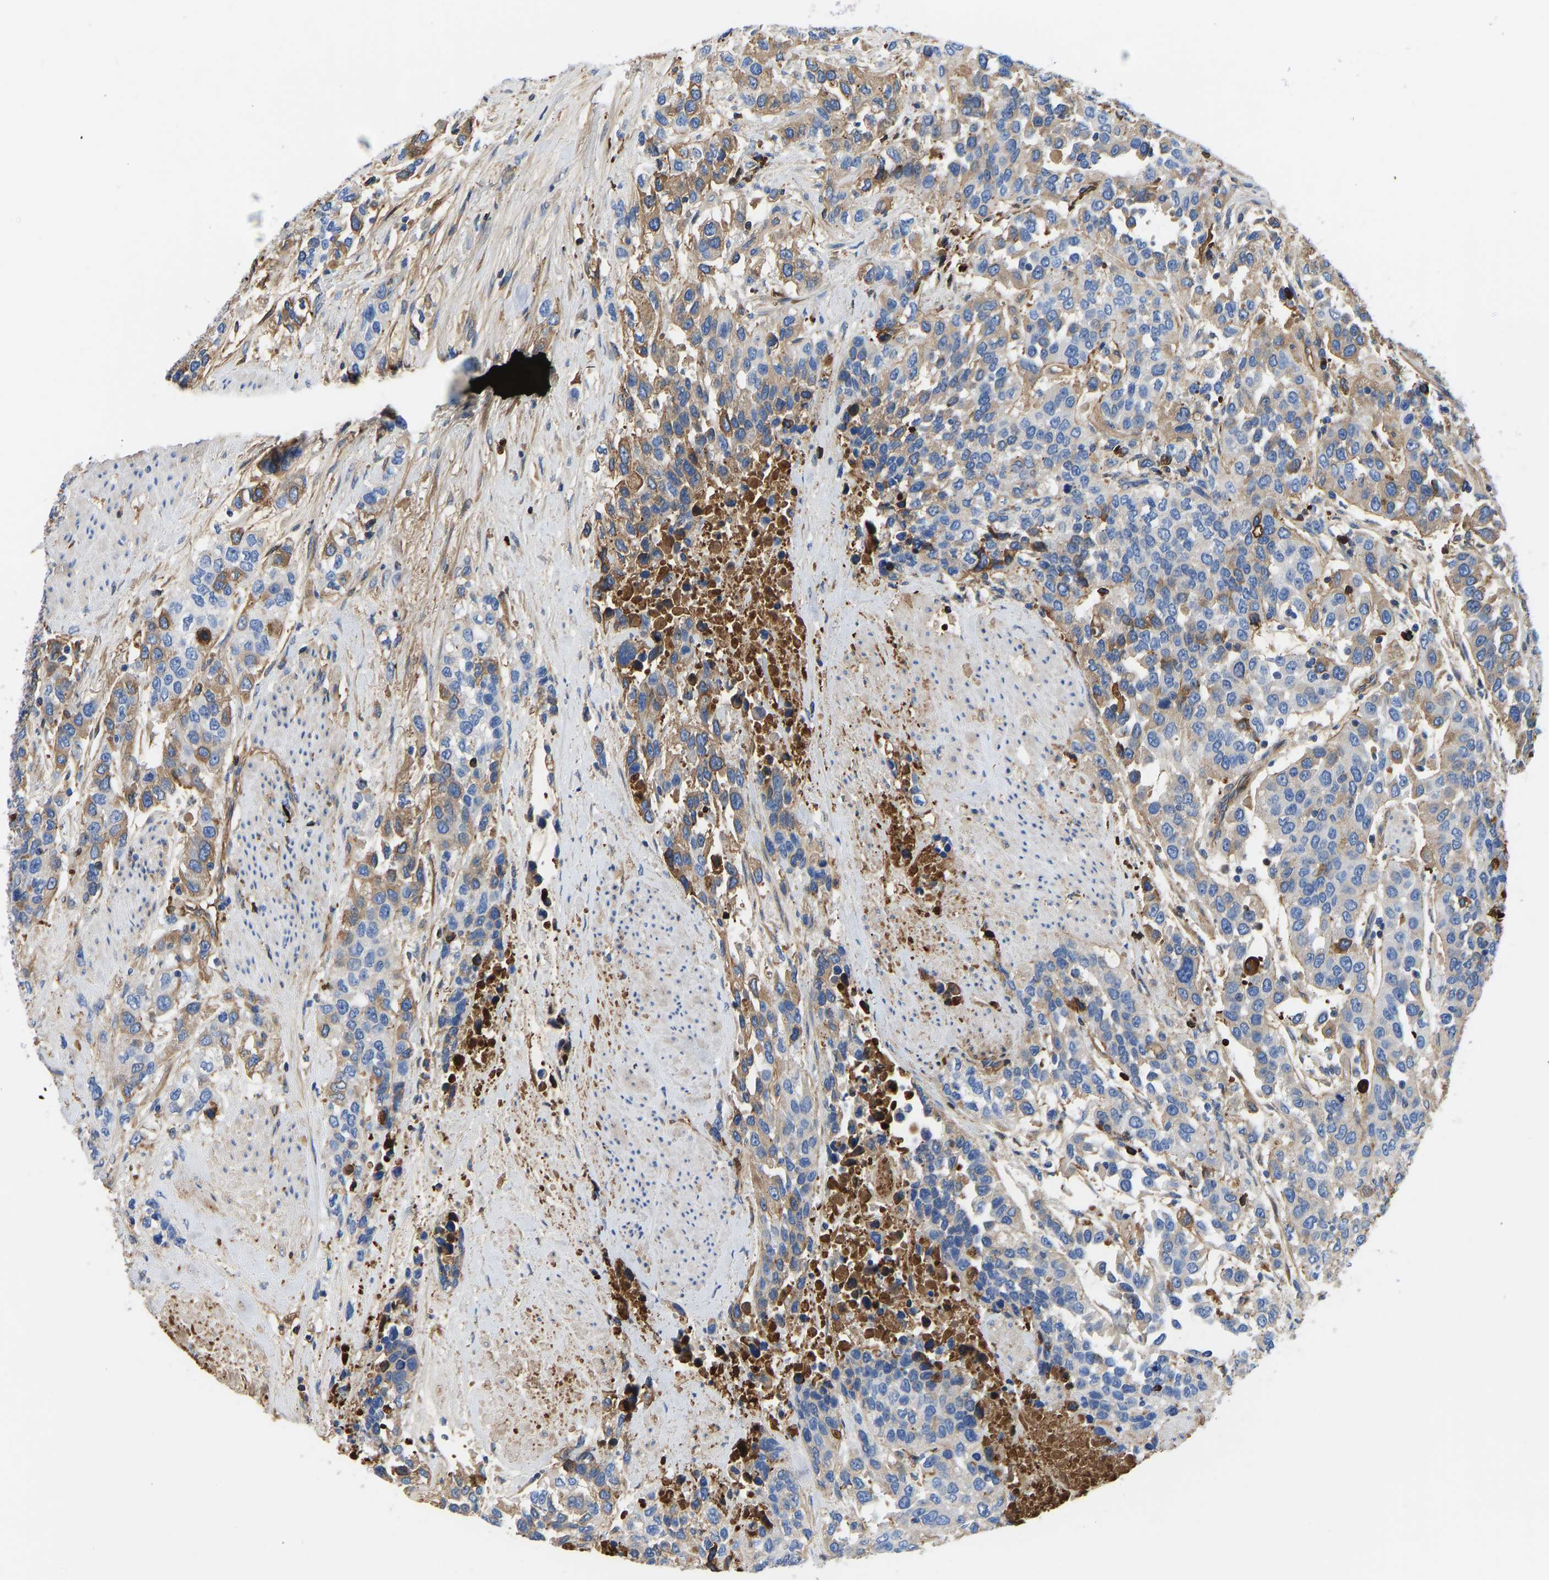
{"staining": {"intensity": "moderate", "quantity": "25%-75%", "location": "cytoplasmic/membranous"}, "tissue": "urothelial cancer", "cell_type": "Tumor cells", "image_type": "cancer", "snomed": [{"axis": "morphology", "description": "Urothelial carcinoma, High grade"}, {"axis": "topography", "description": "Urinary bladder"}], "caption": "A photomicrograph of human urothelial cancer stained for a protein exhibits moderate cytoplasmic/membranous brown staining in tumor cells.", "gene": "HSPG2", "patient": {"sex": "female", "age": 80}}